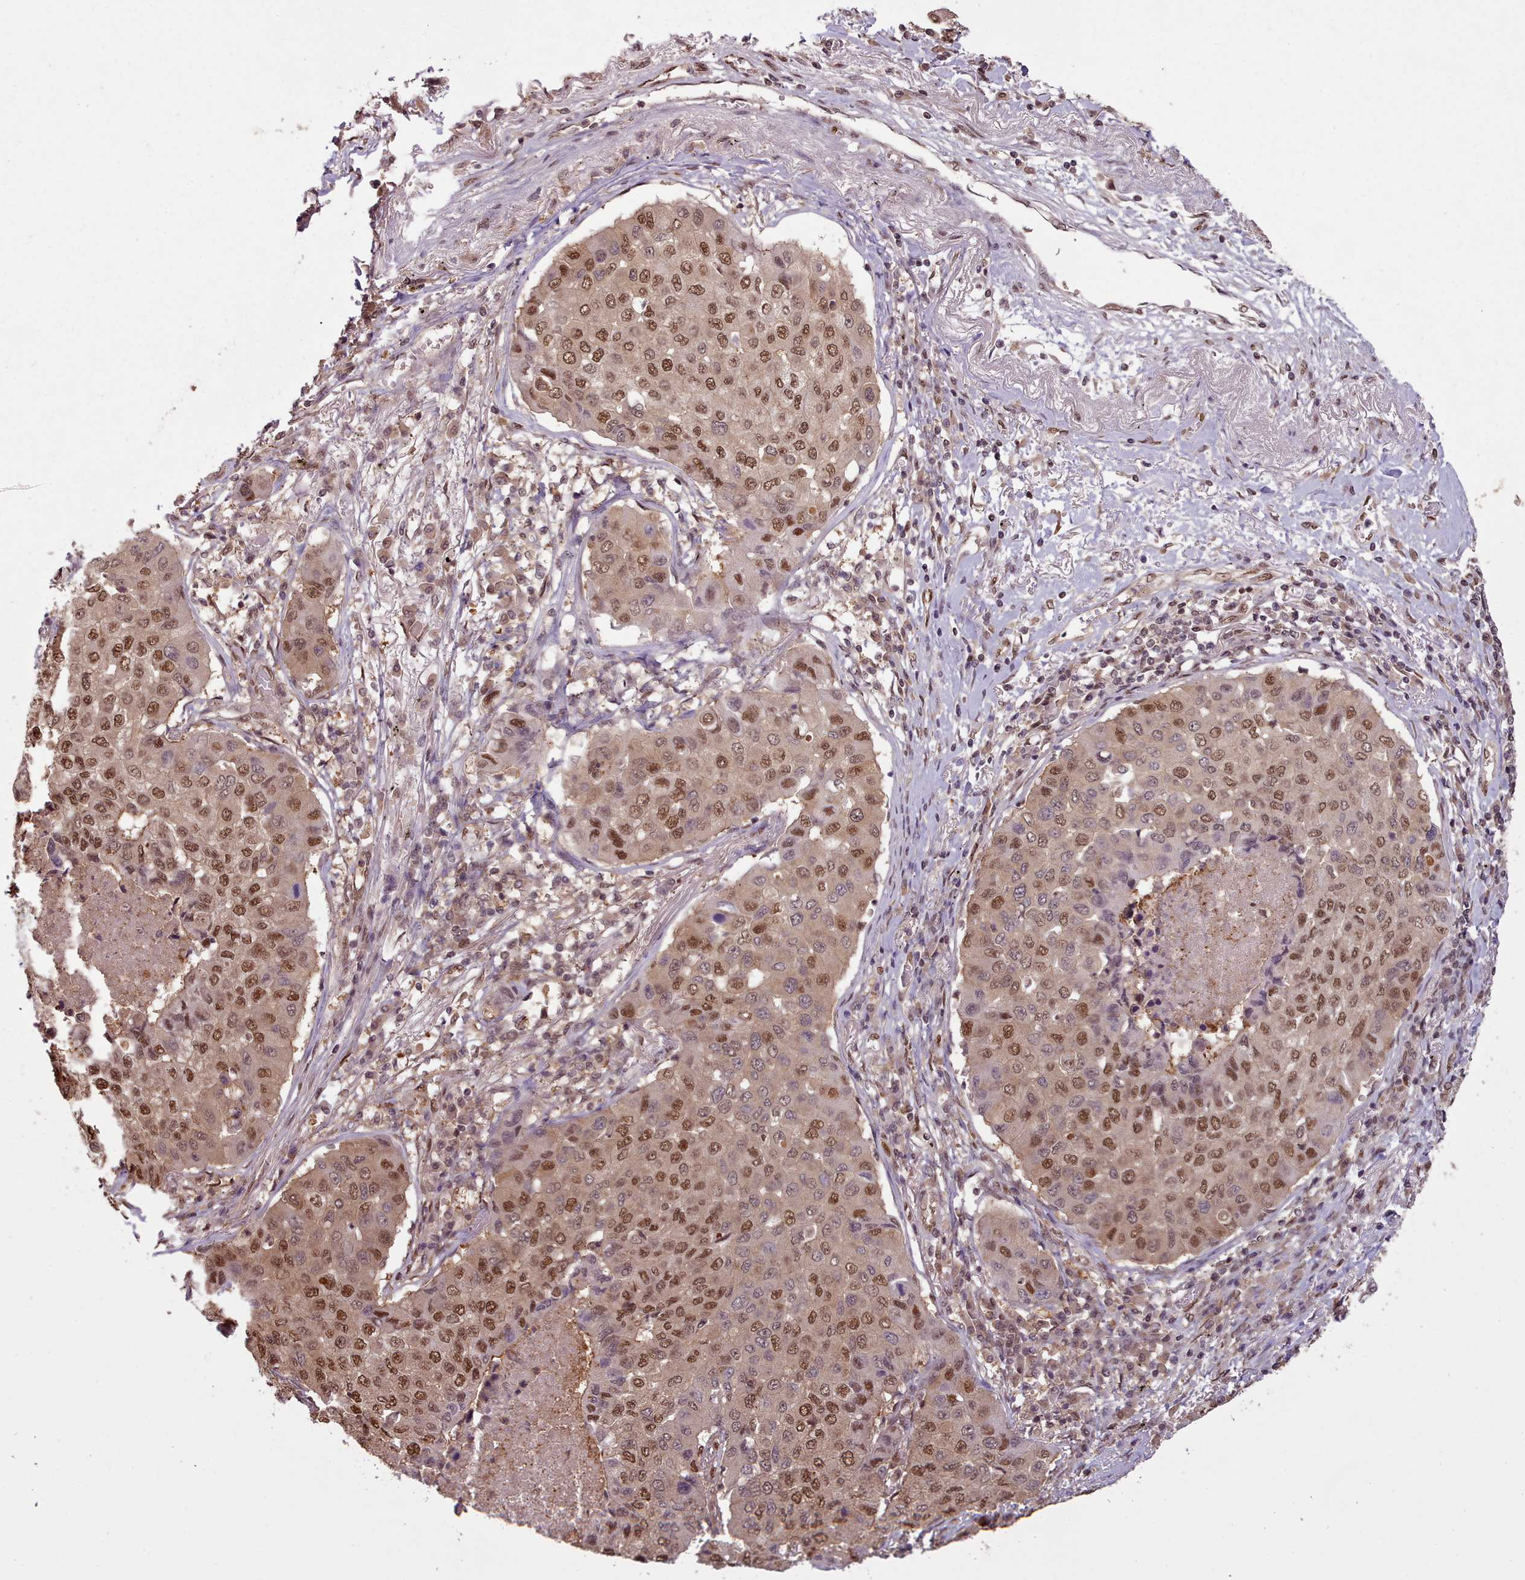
{"staining": {"intensity": "moderate", "quantity": ">75%", "location": "cytoplasmic/membranous,nuclear"}, "tissue": "lung cancer", "cell_type": "Tumor cells", "image_type": "cancer", "snomed": [{"axis": "morphology", "description": "Squamous cell carcinoma, NOS"}, {"axis": "topography", "description": "Lung"}], "caption": "This photomicrograph displays immunohistochemistry staining of human lung cancer (squamous cell carcinoma), with medium moderate cytoplasmic/membranous and nuclear expression in approximately >75% of tumor cells.", "gene": "RPS27A", "patient": {"sex": "male", "age": 74}}